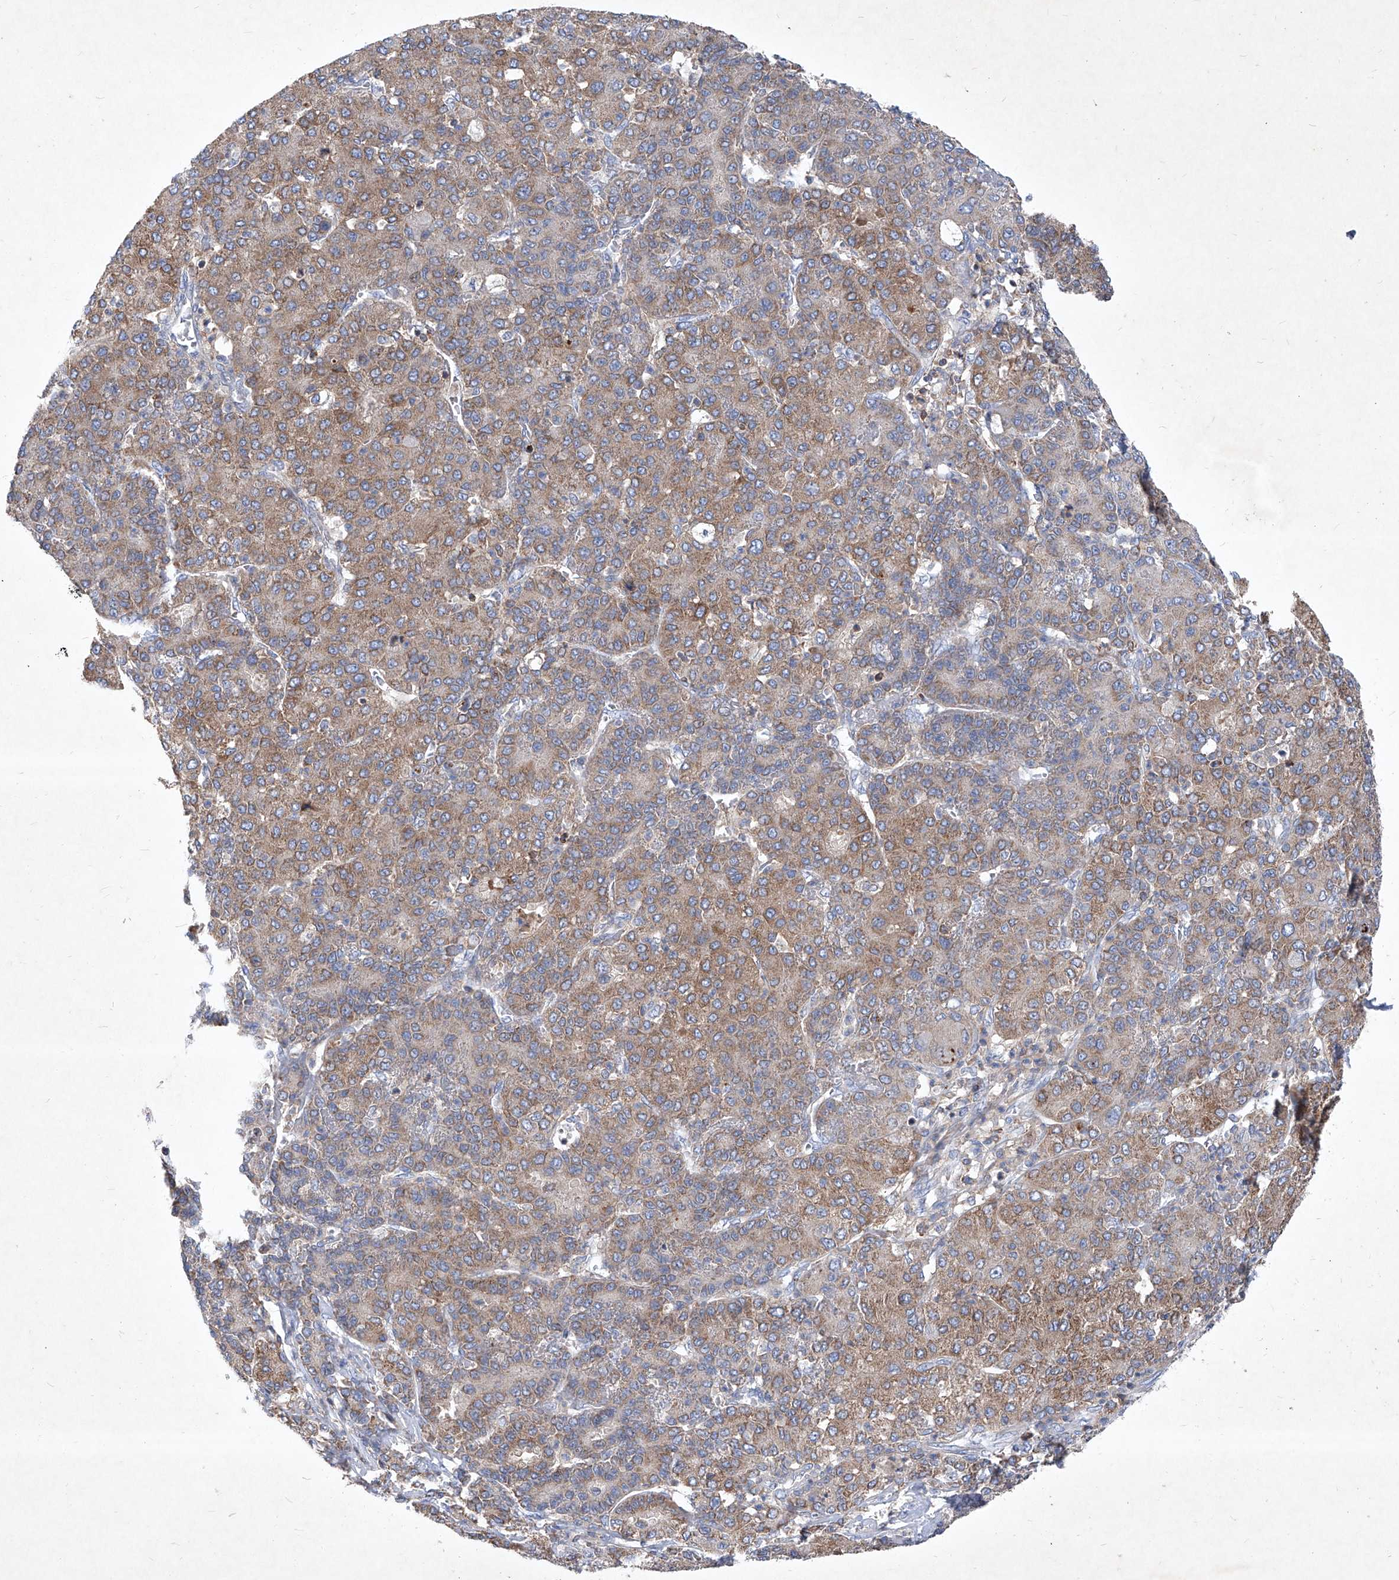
{"staining": {"intensity": "moderate", "quantity": ">75%", "location": "cytoplasmic/membranous"}, "tissue": "liver cancer", "cell_type": "Tumor cells", "image_type": "cancer", "snomed": [{"axis": "morphology", "description": "Carcinoma, Hepatocellular, NOS"}, {"axis": "topography", "description": "Liver"}], "caption": "Liver cancer (hepatocellular carcinoma) tissue displays moderate cytoplasmic/membranous staining in about >75% of tumor cells, visualized by immunohistochemistry.", "gene": "EPHA8", "patient": {"sex": "male", "age": 65}}